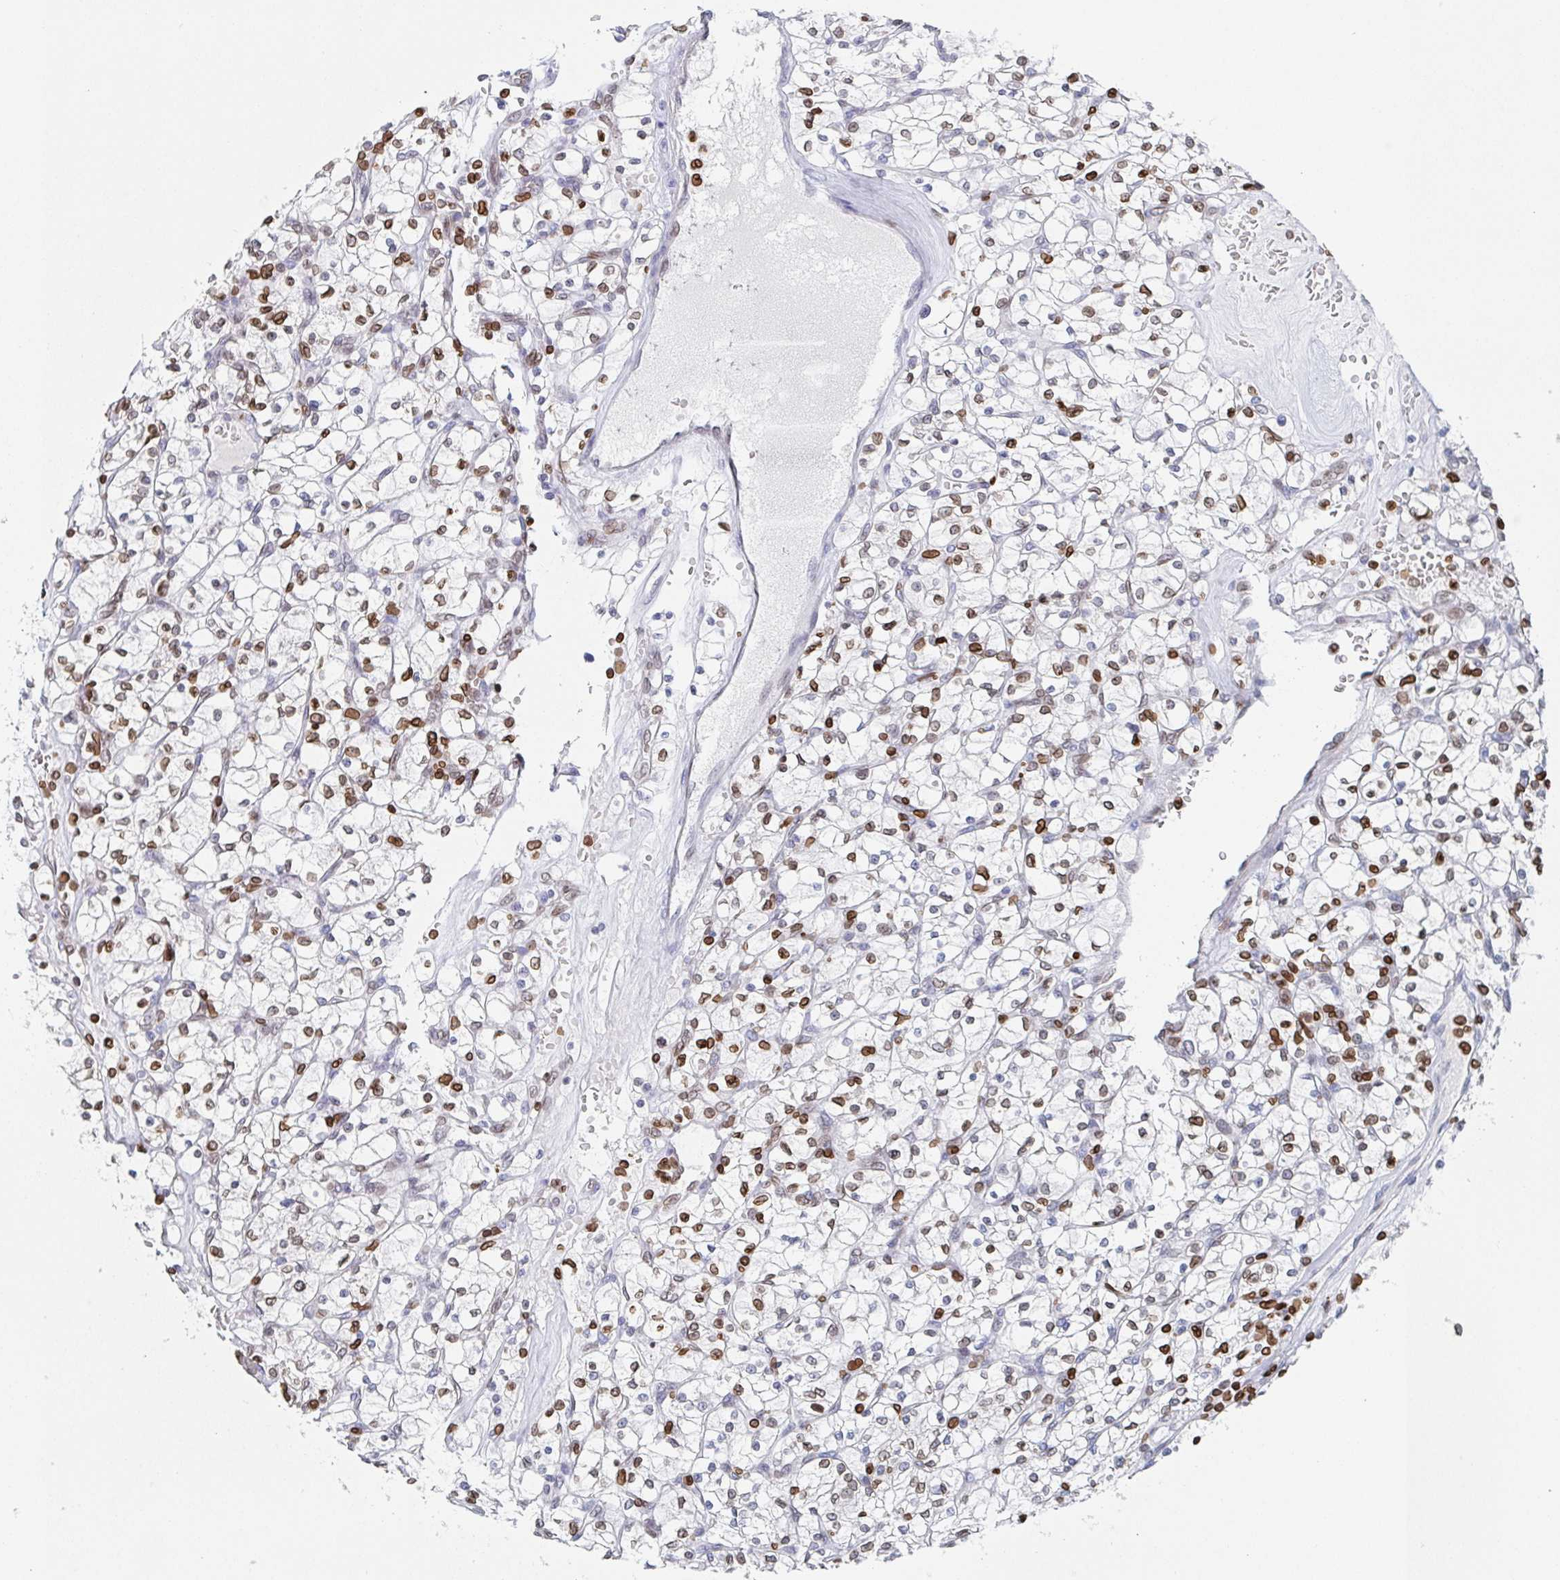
{"staining": {"intensity": "moderate", "quantity": "25%-75%", "location": "cytoplasmic/membranous,nuclear"}, "tissue": "renal cancer", "cell_type": "Tumor cells", "image_type": "cancer", "snomed": [{"axis": "morphology", "description": "Adenocarcinoma, NOS"}, {"axis": "topography", "description": "Kidney"}], "caption": "IHC (DAB) staining of human renal adenocarcinoma displays moderate cytoplasmic/membranous and nuclear protein expression in about 25%-75% of tumor cells.", "gene": "BTBD7", "patient": {"sex": "female", "age": 64}}